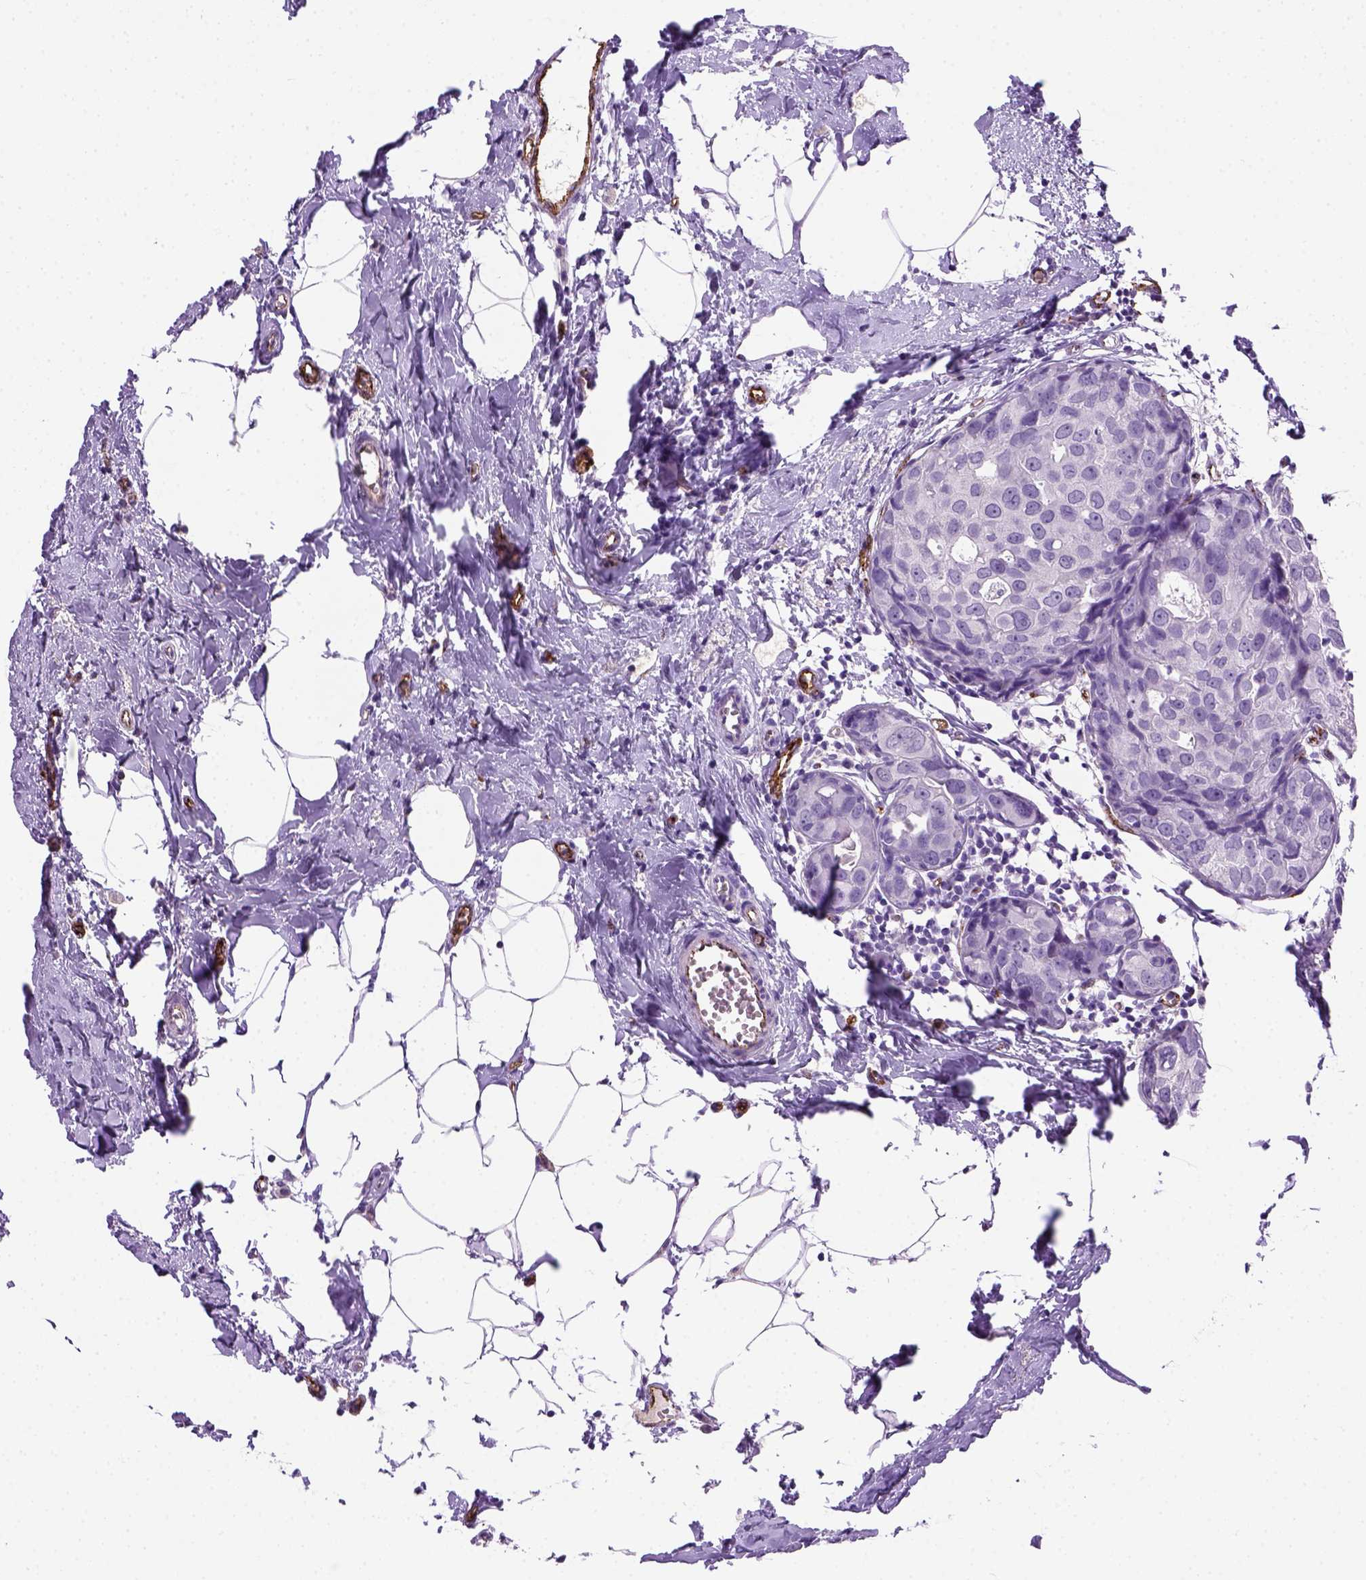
{"staining": {"intensity": "negative", "quantity": "none", "location": "none"}, "tissue": "breast cancer", "cell_type": "Tumor cells", "image_type": "cancer", "snomed": [{"axis": "morphology", "description": "Duct carcinoma"}, {"axis": "topography", "description": "Breast"}], "caption": "The histopathology image shows no staining of tumor cells in breast intraductal carcinoma. (Brightfield microscopy of DAB (3,3'-diaminobenzidine) IHC at high magnification).", "gene": "VWF", "patient": {"sex": "female", "age": 38}}